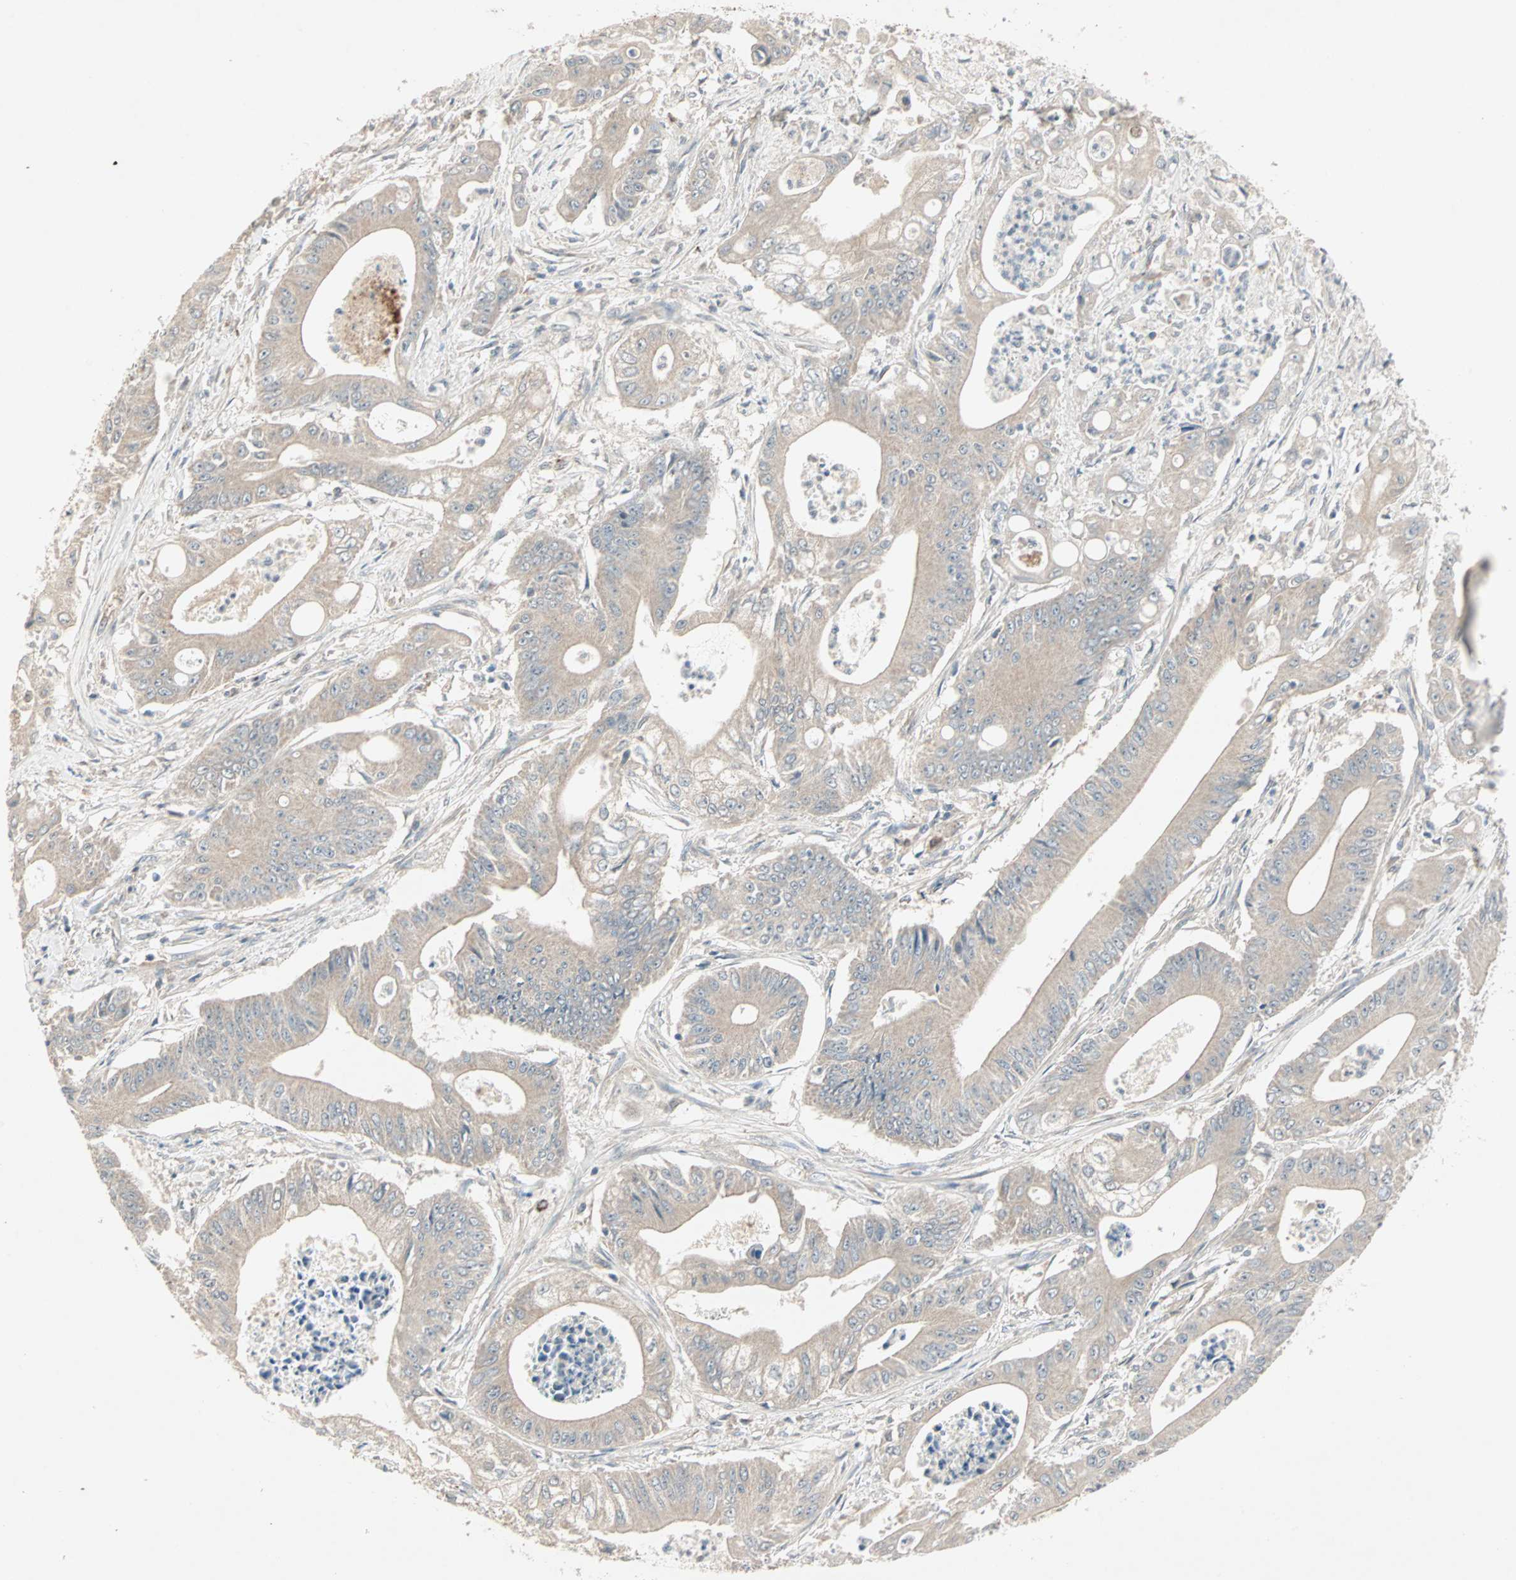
{"staining": {"intensity": "weak", "quantity": "<25%", "location": "cytoplasmic/membranous"}, "tissue": "pancreatic cancer", "cell_type": "Tumor cells", "image_type": "cancer", "snomed": [{"axis": "morphology", "description": "Normal tissue, NOS"}, {"axis": "topography", "description": "Lymph node"}], "caption": "Immunohistochemical staining of human pancreatic cancer displays no significant positivity in tumor cells.", "gene": "JMJD7-PLA2G4B", "patient": {"sex": "male", "age": 62}}